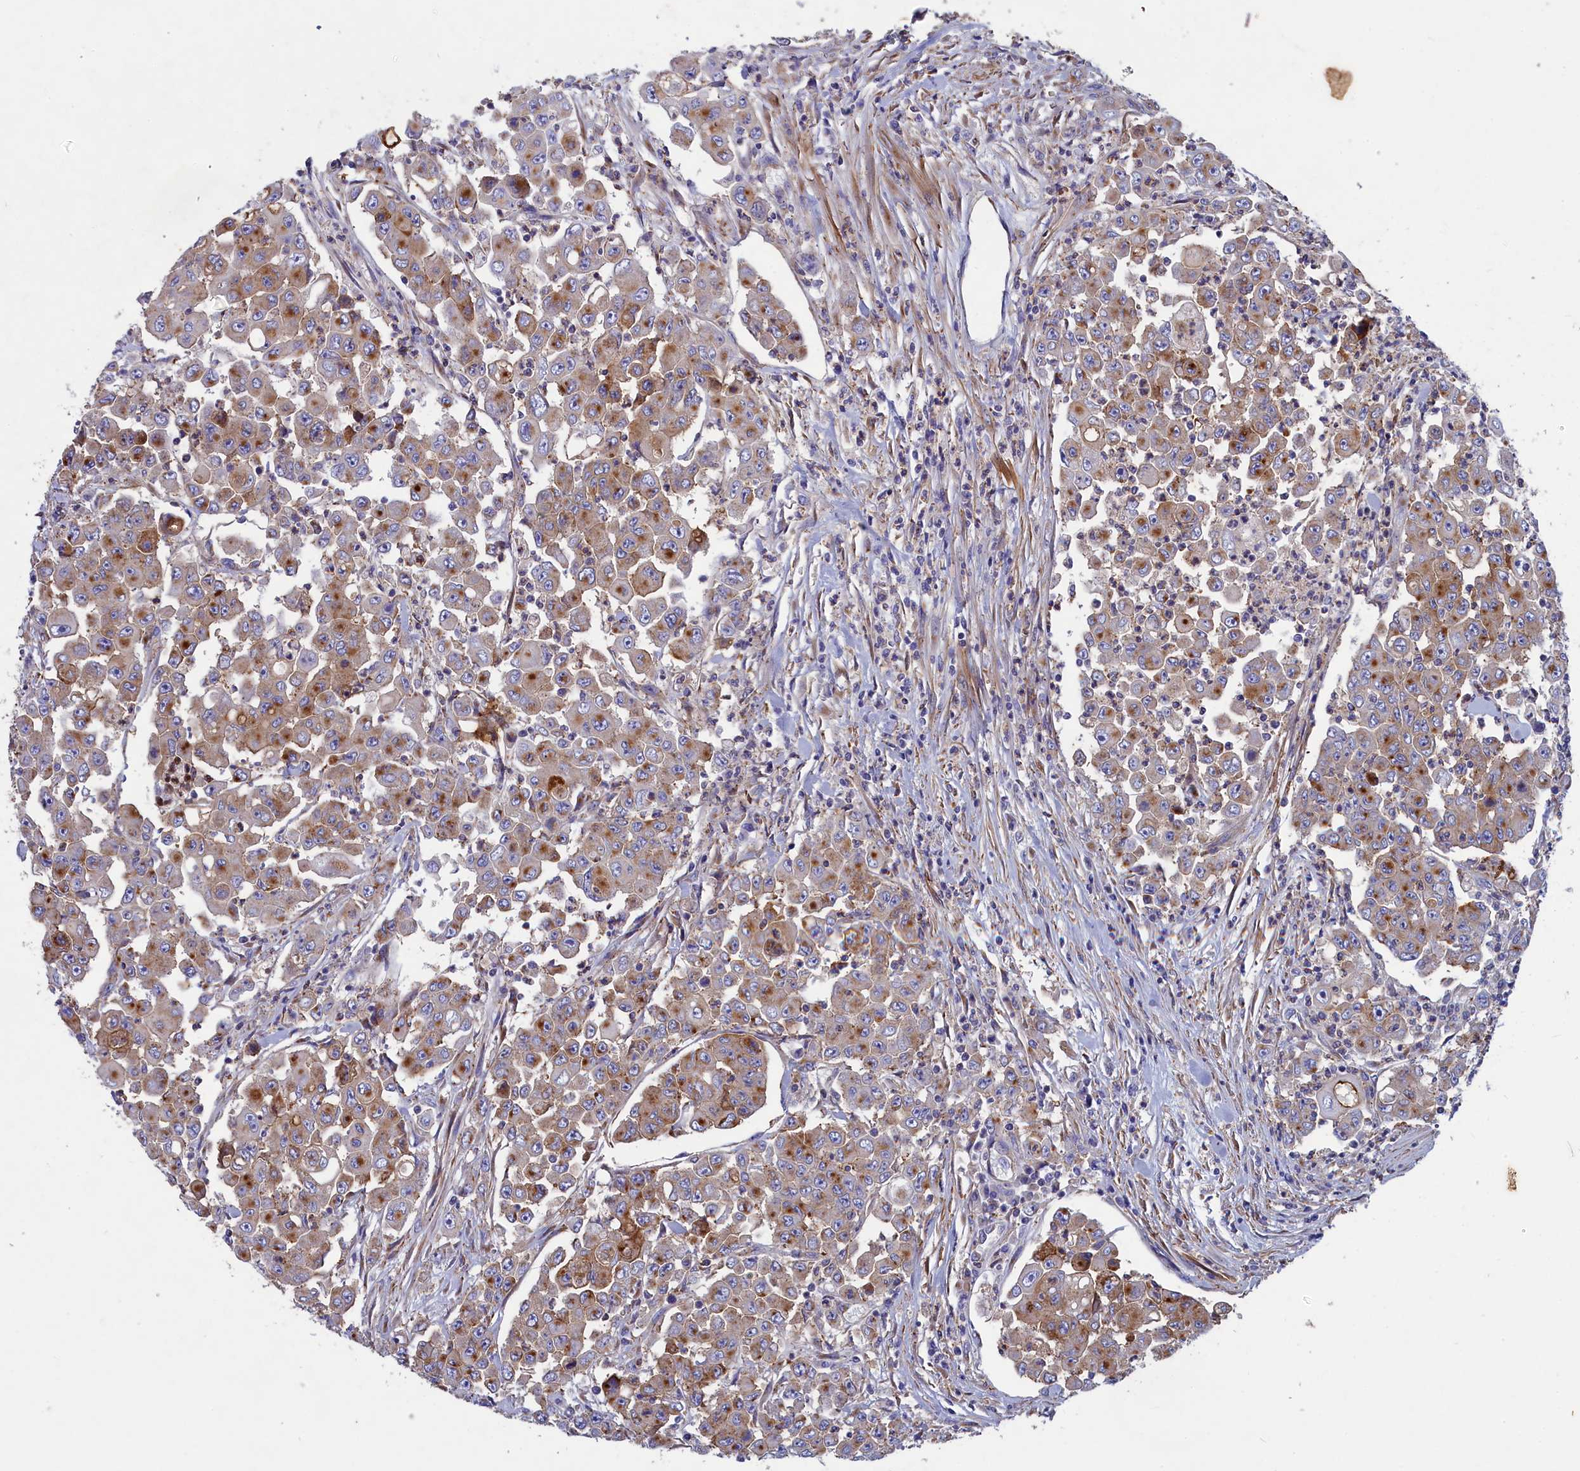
{"staining": {"intensity": "moderate", "quantity": ">75%", "location": "cytoplasmic/membranous"}, "tissue": "colorectal cancer", "cell_type": "Tumor cells", "image_type": "cancer", "snomed": [{"axis": "morphology", "description": "Adenocarcinoma, NOS"}, {"axis": "topography", "description": "Colon"}], "caption": "The immunohistochemical stain labels moderate cytoplasmic/membranous positivity in tumor cells of colorectal cancer tissue.", "gene": "SCAMP4", "patient": {"sex": "male", "age": 51}}